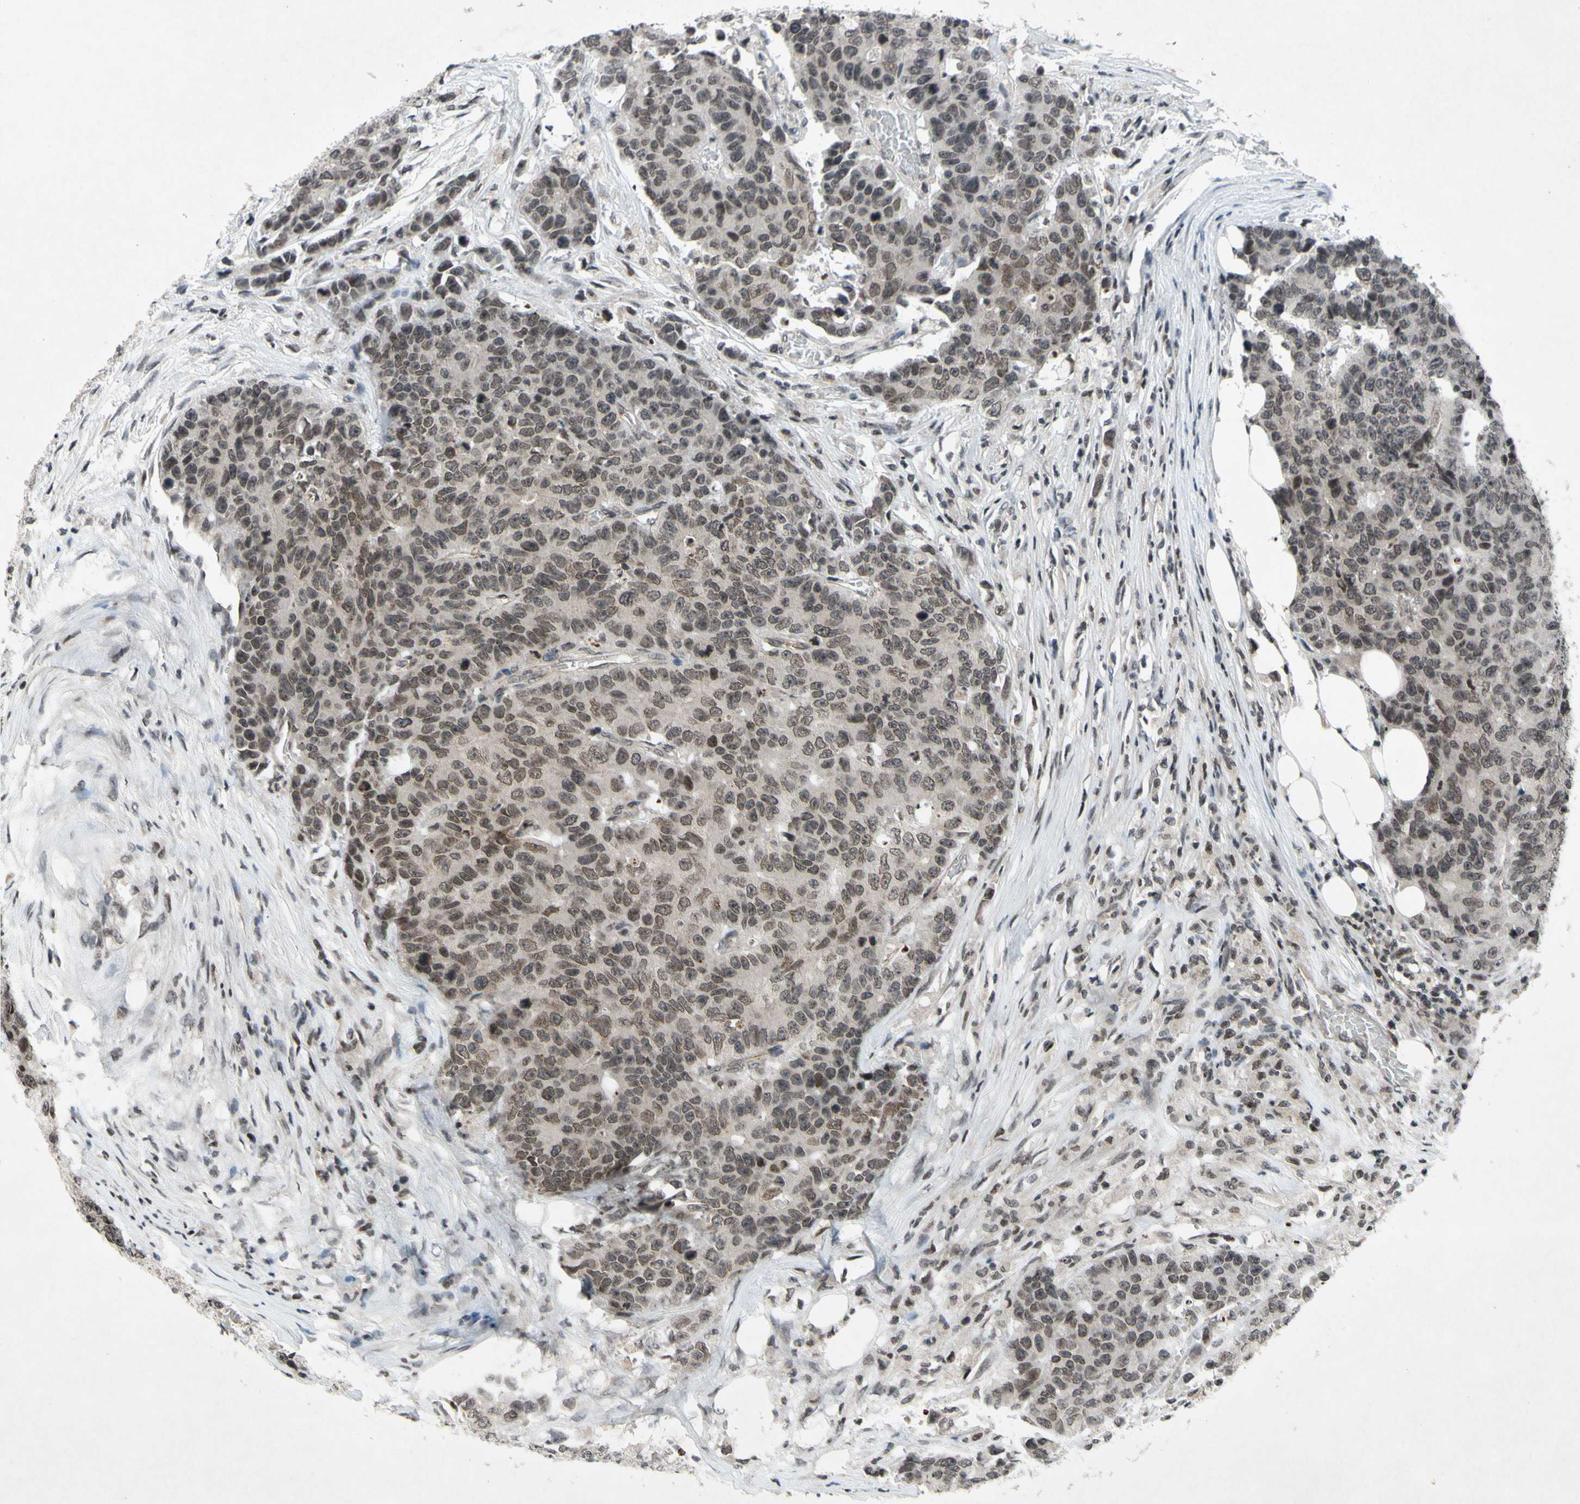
{"staining": {"intensity": "weak", "quantity": ">75%", "location": "cytoplasmic/membranous,nuclear"}, "tissue": "colorectal cancer", "cell_type": "Tumor cells", "image_type": "cancer", "snomed": [{"axis": "morphology", "description": "Adenocarcinoma, NOS"}, {"axis": "topography", "description": "Colon"}], "caption": "The image reveals staining of colorectal cancer, revealing weak cytoplasmic/membranous and nuclear protein positivity (brown color) within tumor cells.", "gene": "XPO1", "patient": {"sex": "female", "age": 86}}